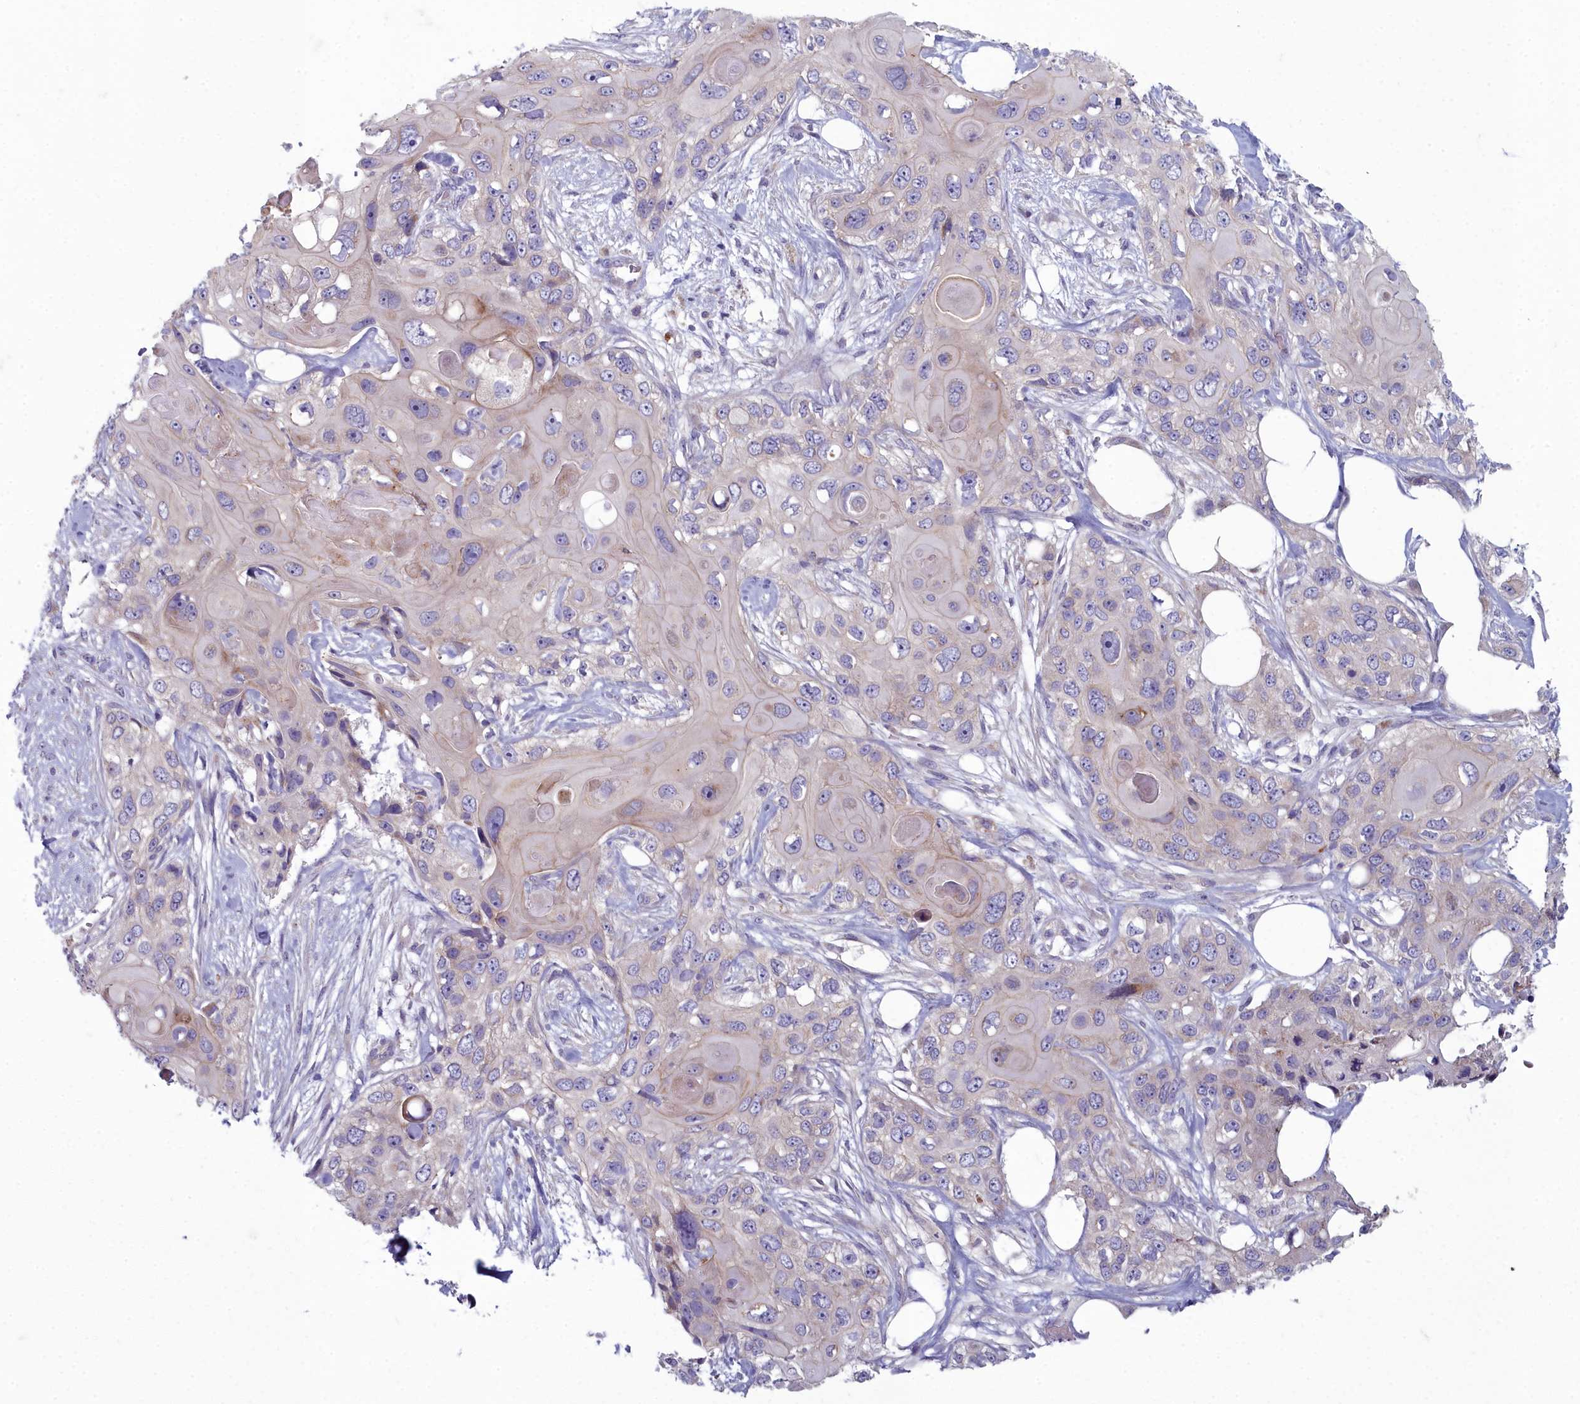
{"staining": {"intensity": "negative", "quantity": "none", "location": "none"}, "tissue": "skin cancer", "cell_type": "Tumor cells", "image_type": "cancer", "snomed": [{"axis": "morphology", "description": "Normal tissue, NOS"}, {"axis": "morphology", "description": "Squamous cell carcinoma, NOS"}, {"axis": "topography", "description": "Skin"}], "caption": "Immunohistochemistry (IHC) micrograph of squamous cell carcinoma (skin) stained for a protein (brown), which shows no expression in tumor cells.", "gene": "INSYN2A", "patient": {"sex": "male", "age": 72}}